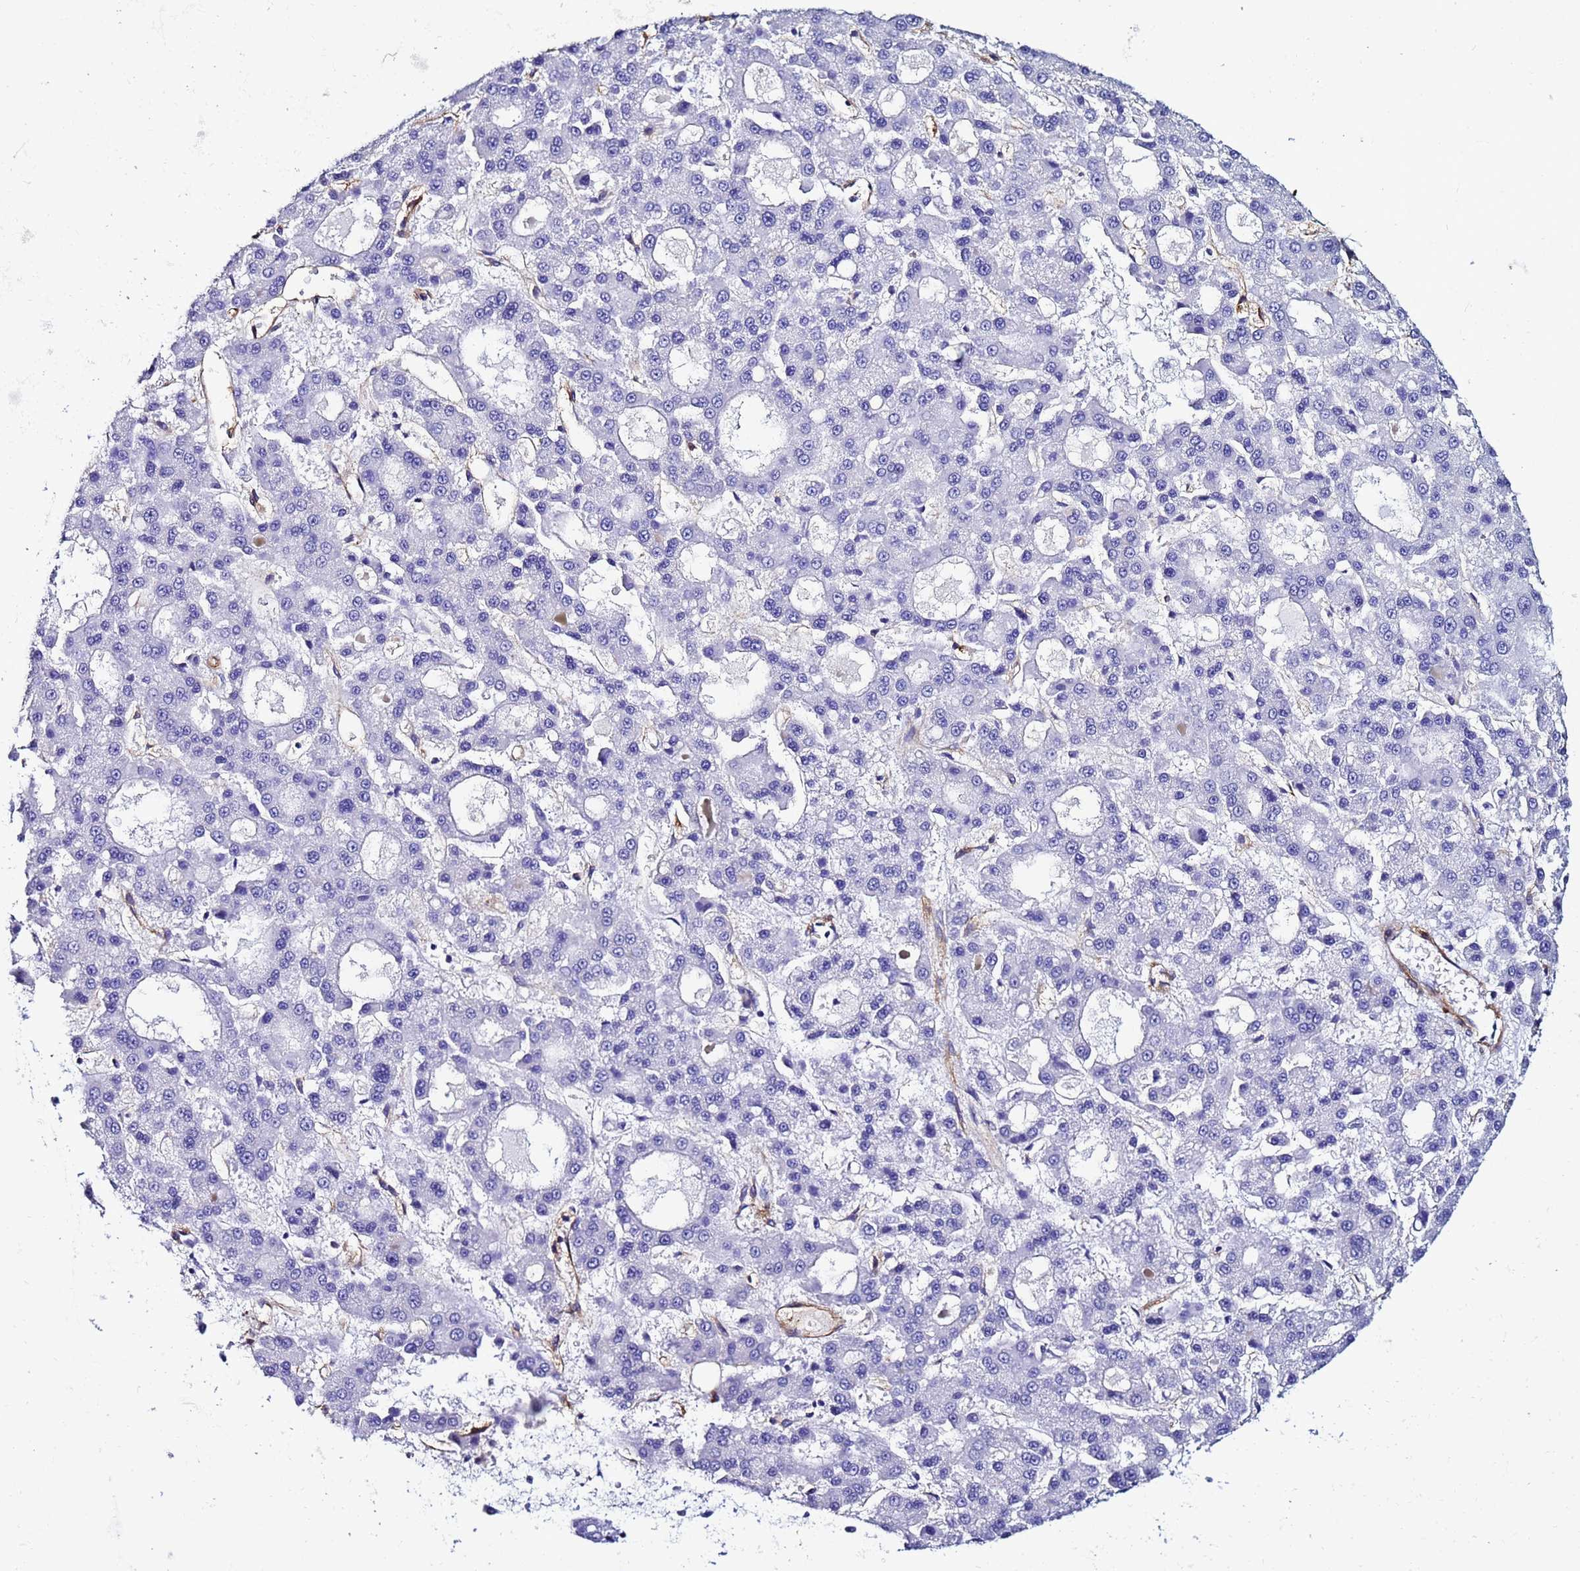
{"staining": {"intensity": "negative", "quantity": "none", "location": "none"}, "tissue": "liver cancer", "cell_type": "Tumor cells", "image_type": "cancer", "snomed": [{"axis": "morphology", "description": "Carcinoma, Hepatocellular, NOS"}, {"axis": "topography", "description": "Liver"}], "caption": "This is a histopathology image of immunohistochemistry staining of liver hepatocellular carcinoma, which shows no positivity in tumor cells.", "gene": "DEFB104A", "patient": {"sex": "male", "age": 70}}